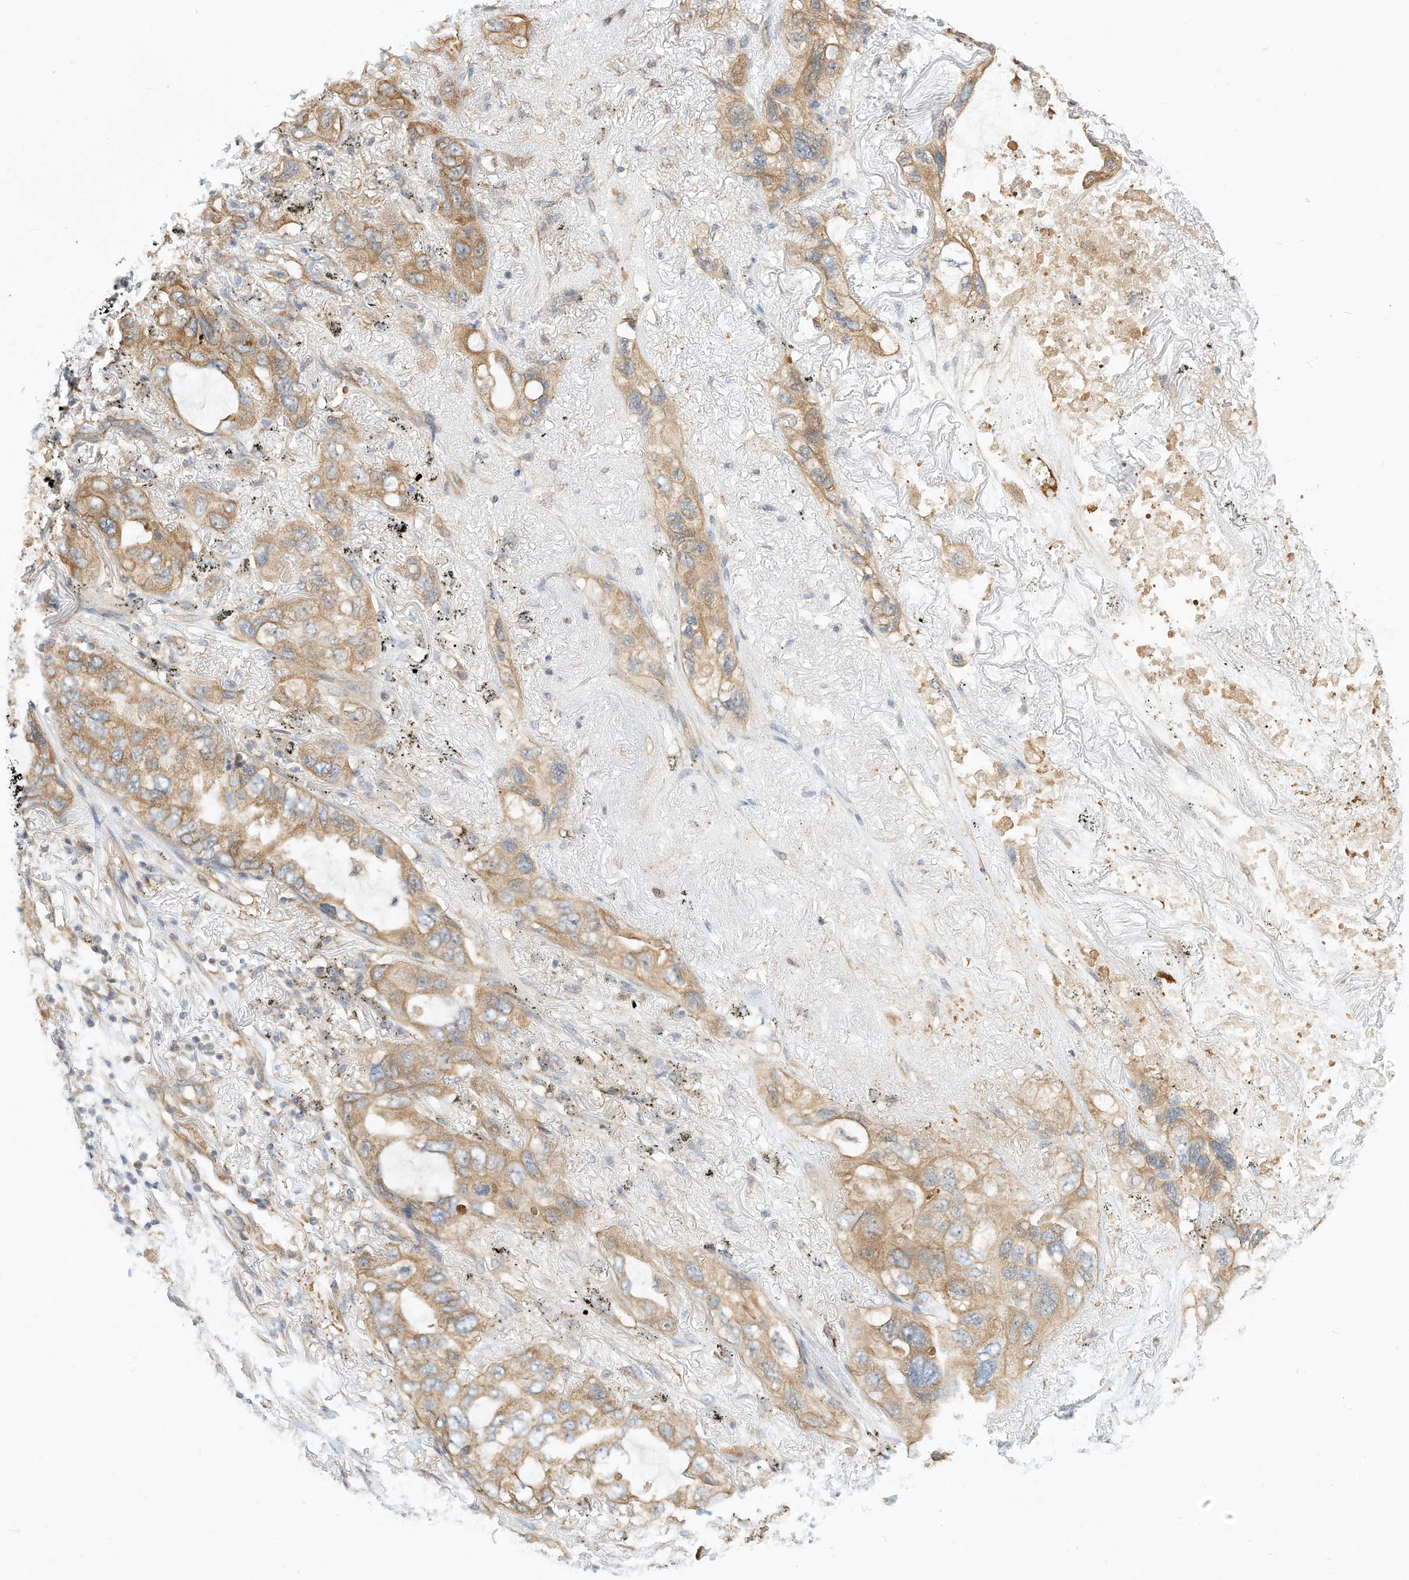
{"staining": {"intensity": "weak", "quantity": ">75%", "location": "cytoplasmic/membranous"}, "tissue": "lung cancer", "cell_type": "Tumor cells", "image_type": "cancer", "snomed": [{"axis": "morphology", "description": "Squamous cell carcinoma, NOS"}, {"axis": "topography", "description": "Lung"}], "caption": "Tumor cells show low levels of weak cytoplasmic/membranous expression in approximately >75% of cells in human lung squamous cell carcinoma.", "gene": "OFD1", "patient": {"sex": "female", "age": 73}}